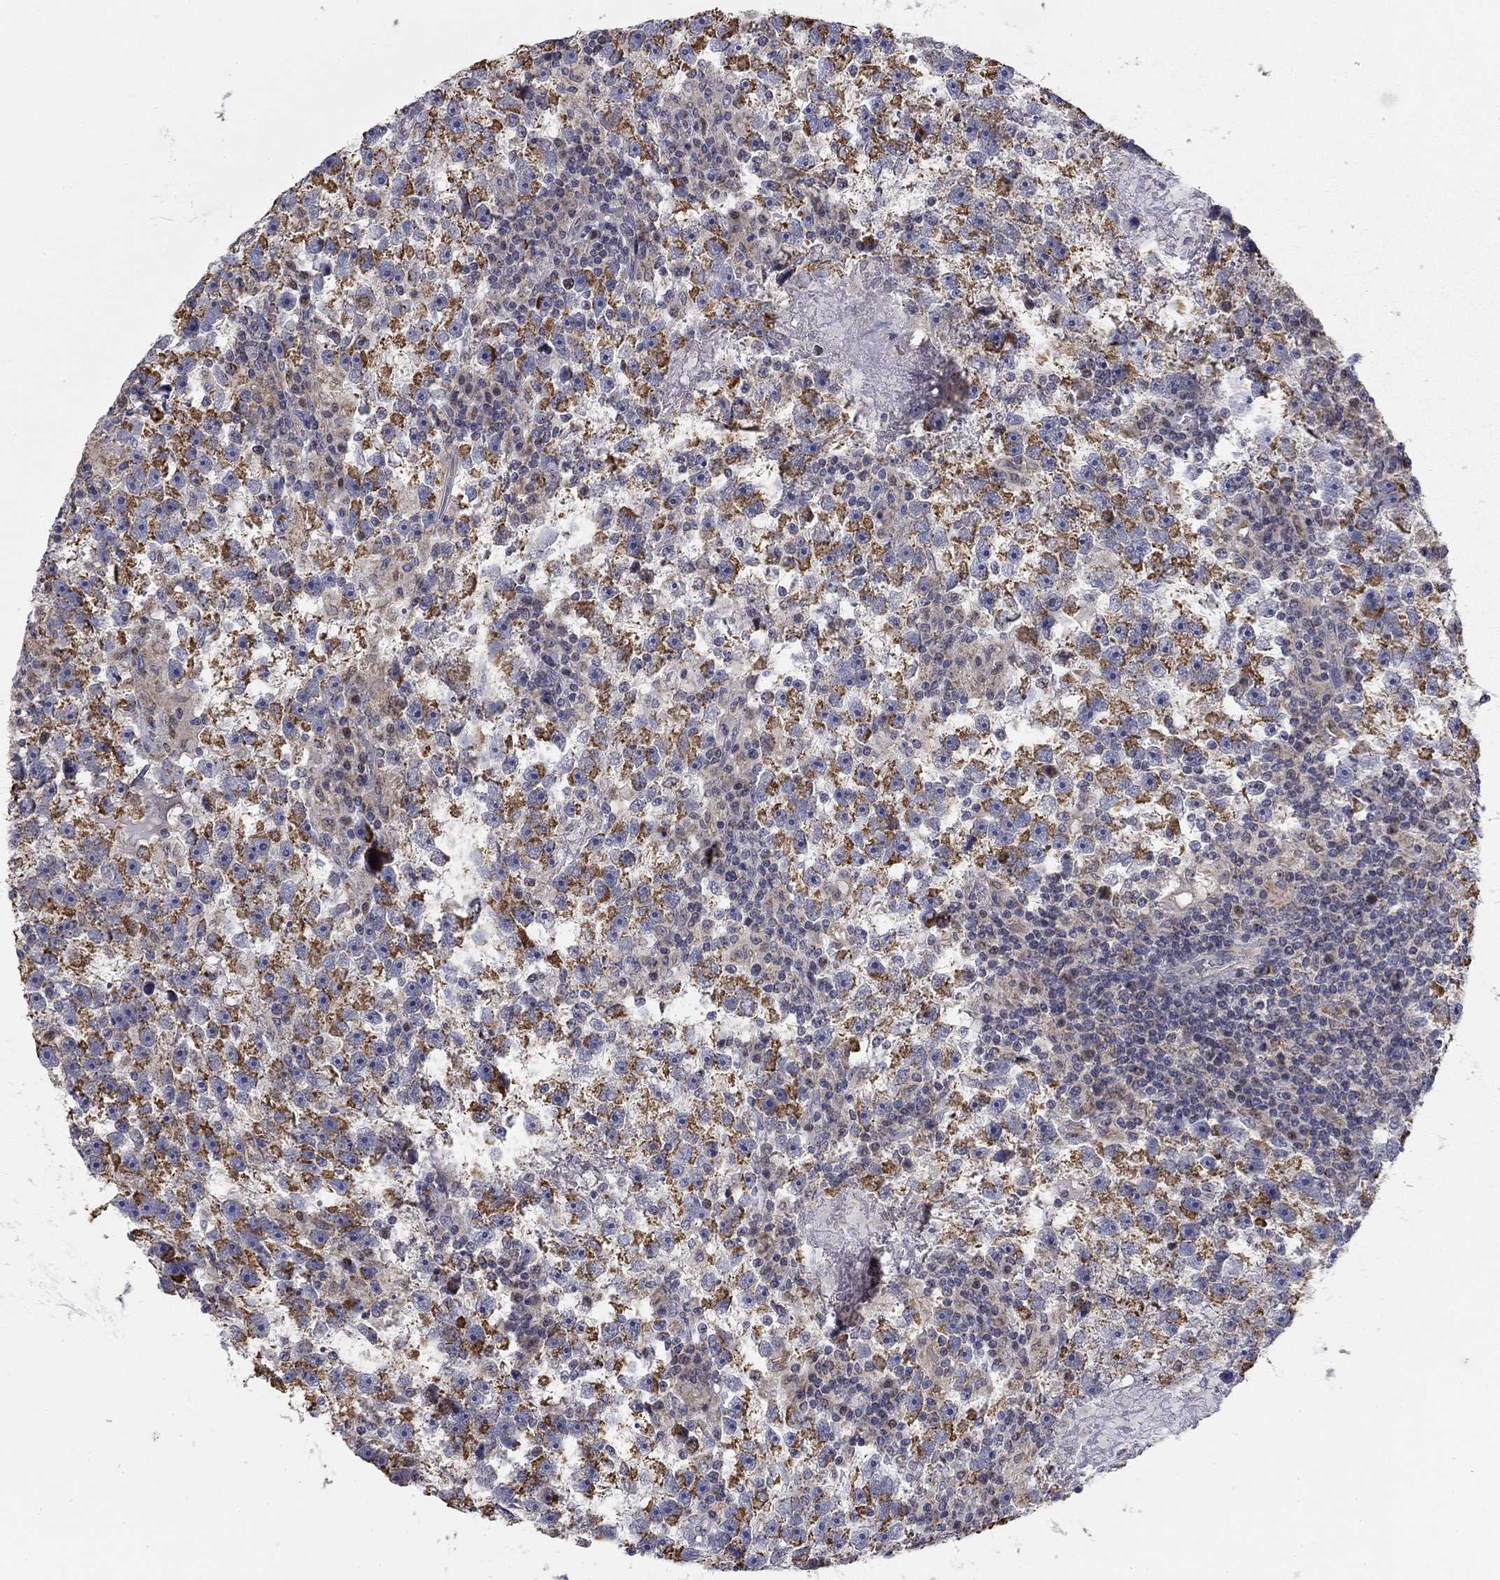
{"staining": {"intensity": "moderate", "quantity": "25%-75%", "location": "cytoplasmic/membranous"}, "tissue": "testis cancer", "cell_type": "Tumor cells", "image_type": "cancer", "snomed": [{"axis": "morphology", "description": "Seminoma, NOS"}, {"axis": "topography", "description": "Testis"}], "caption": "Immunohistochemical staining of testis cancer (seminoma) reveals medium levels of moderate cytoplasmic/membranous expression in approximately 25%-75% of tumor cells.", "gene": "SLC2A9", "patient": {"sex": "male", "age": 47}}